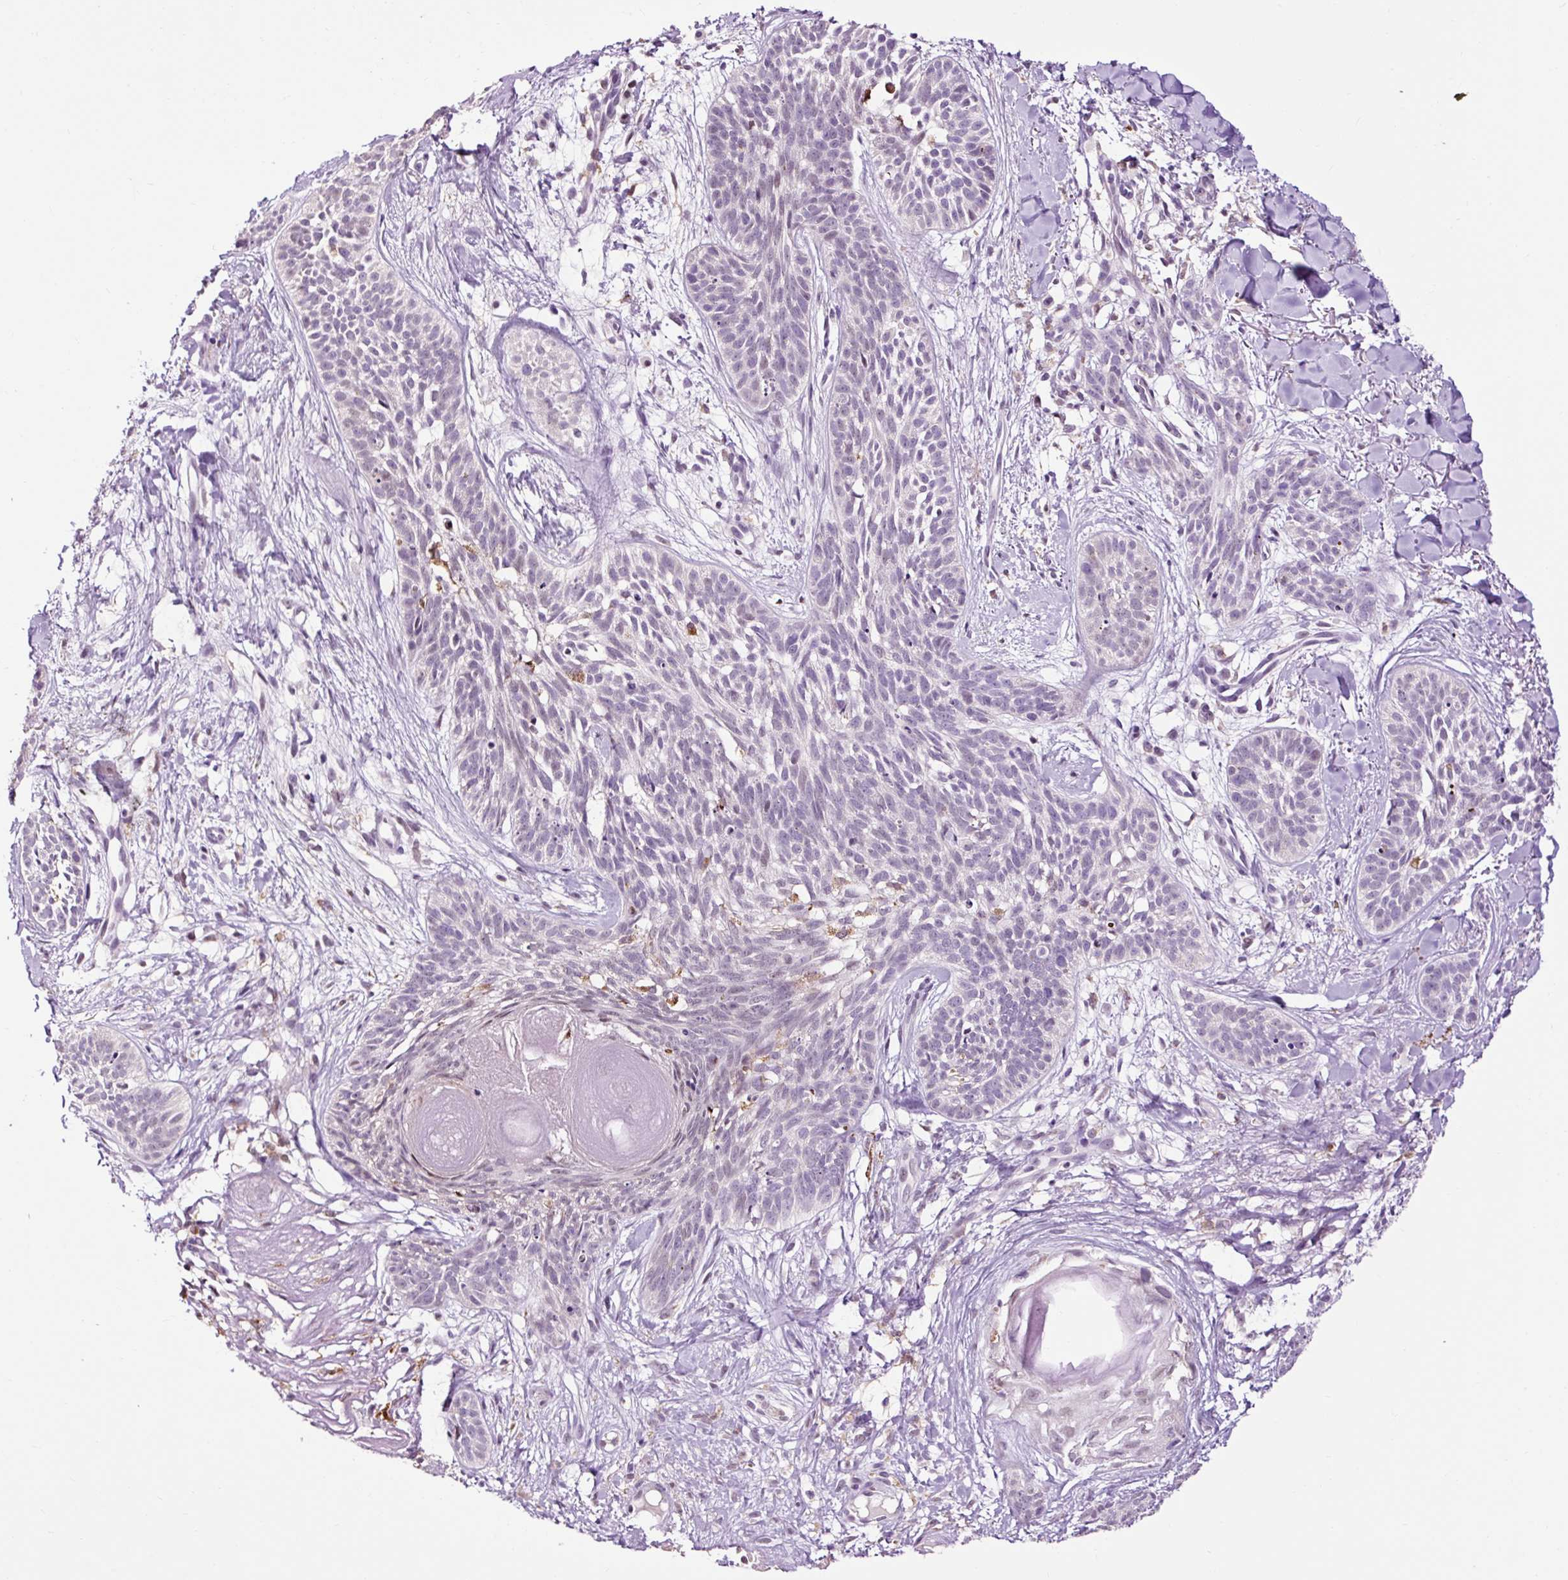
{"staining": {"intensity": "negative", "quantity": "none", "location": "none"}, "tissue": "skin cancer", "cell_type": "Tumor cells", "image_type": "cancer", "snomed": [{"axis": "morphology", "description": "Basal cell carcinoma"}, {"axis": "topography", "description": "Skin"}], "caption": "An IHC micrograph of basal cell carcinoma (skin) is shown. There is no staining in tumor cells of basal cell carcinoma (skin).", "gene": "LY86", "patient": {"sex": "male", "age": 52}}